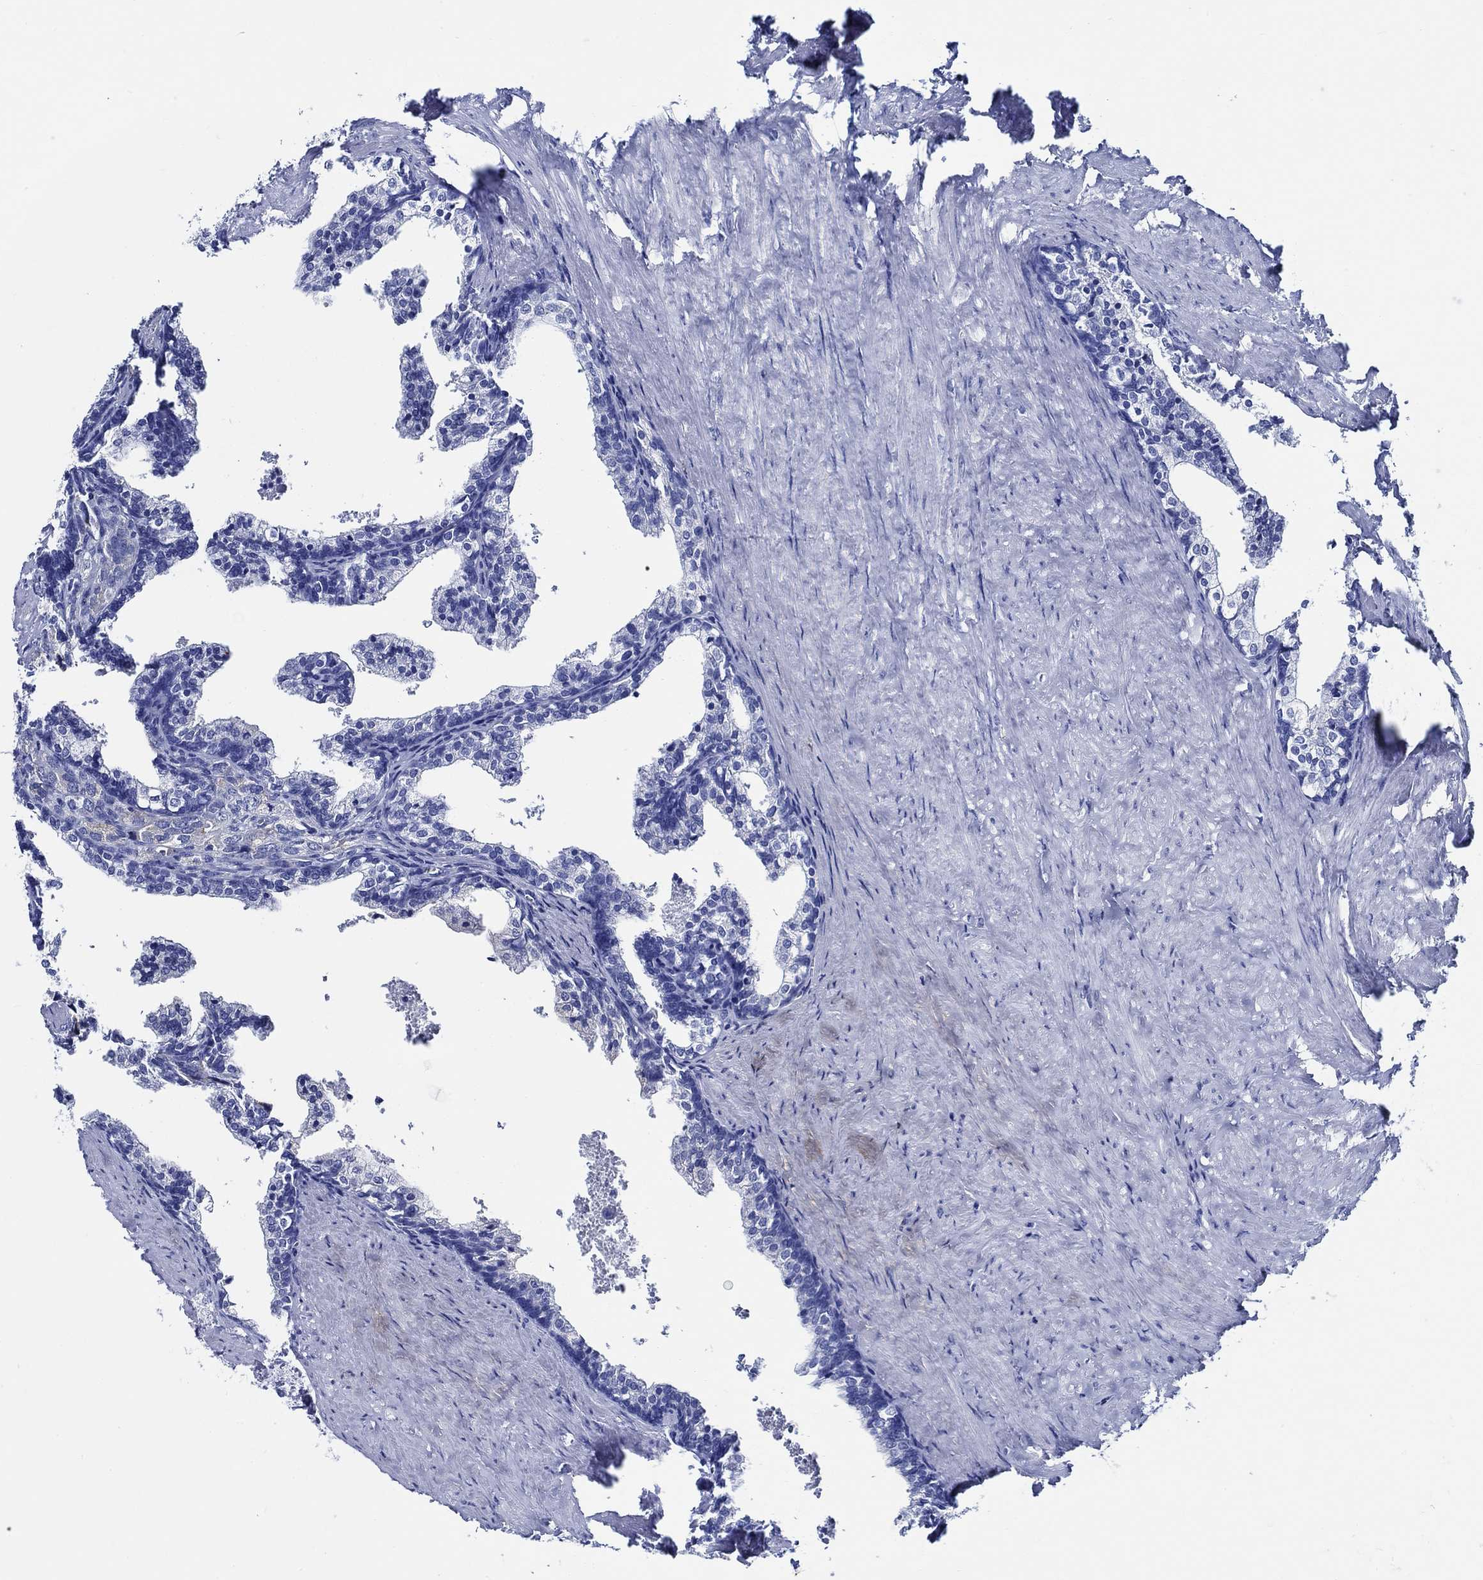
{"staining": {"intensity": "negative", "quantity": "none", "location": "none"}, "tissue": "prostate cancer", "cell_type": "Tumor cells", "image_type": "cancer", "snomed": [{"axis": "morphology", "description": "Adenocarcinoma, NOS"}, {"axis": "topography", "description": "Prostate and seminal vesicle, NOS"}], "caption": "Immunohistochemistry image of neoplastic tissue: human prostate adenocarcinoma stained with DAB demonstrates no significant protein expression in tumor cells. (DAB (3,3'-diaminobenzidine) immunohistochemistry (IHC) visualized using brightfield microscopy, high magnification).", "gene": "WDR62", "patient": {"sex": "male", "age": 63}}